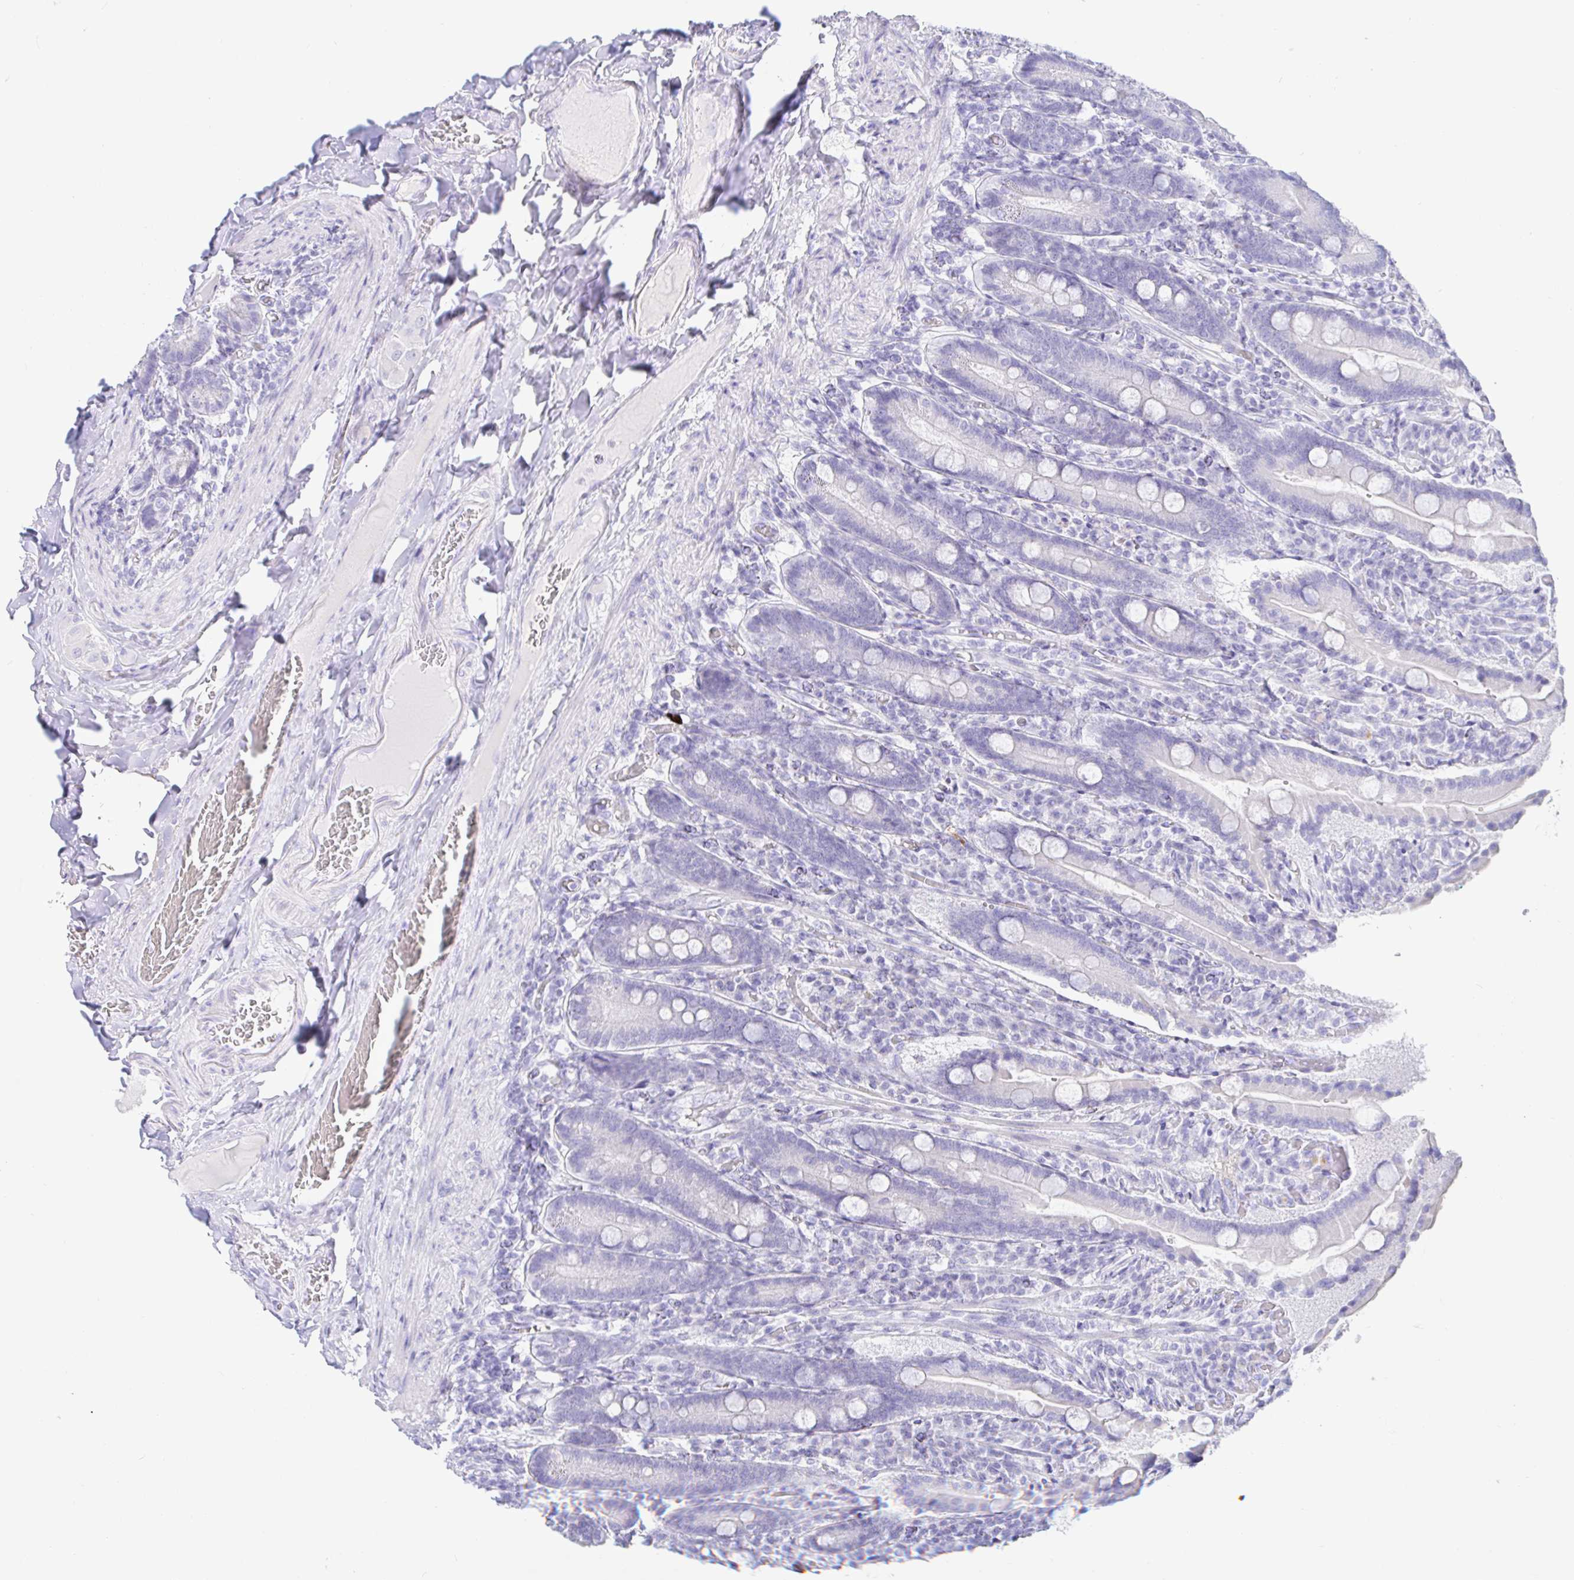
{"staining": {"intensity": "negative", "quantity": "none", "location": "none"}, "tissue": "duodenum", "cell_type": "Glandular cells", "image_type": "normal", "snomed": [{"axis": "morphology", "description": "Normal tissue, NOS"}, {"axis": "topography", "description": "Duodenum"}], "caption": "A high-resolution photomicrograph shows IHC staining of normal duodenum, which displays no significant positivity in glandular cells.", "gene": "PAX8", "patient": {"sex": "female", "age": 62}}